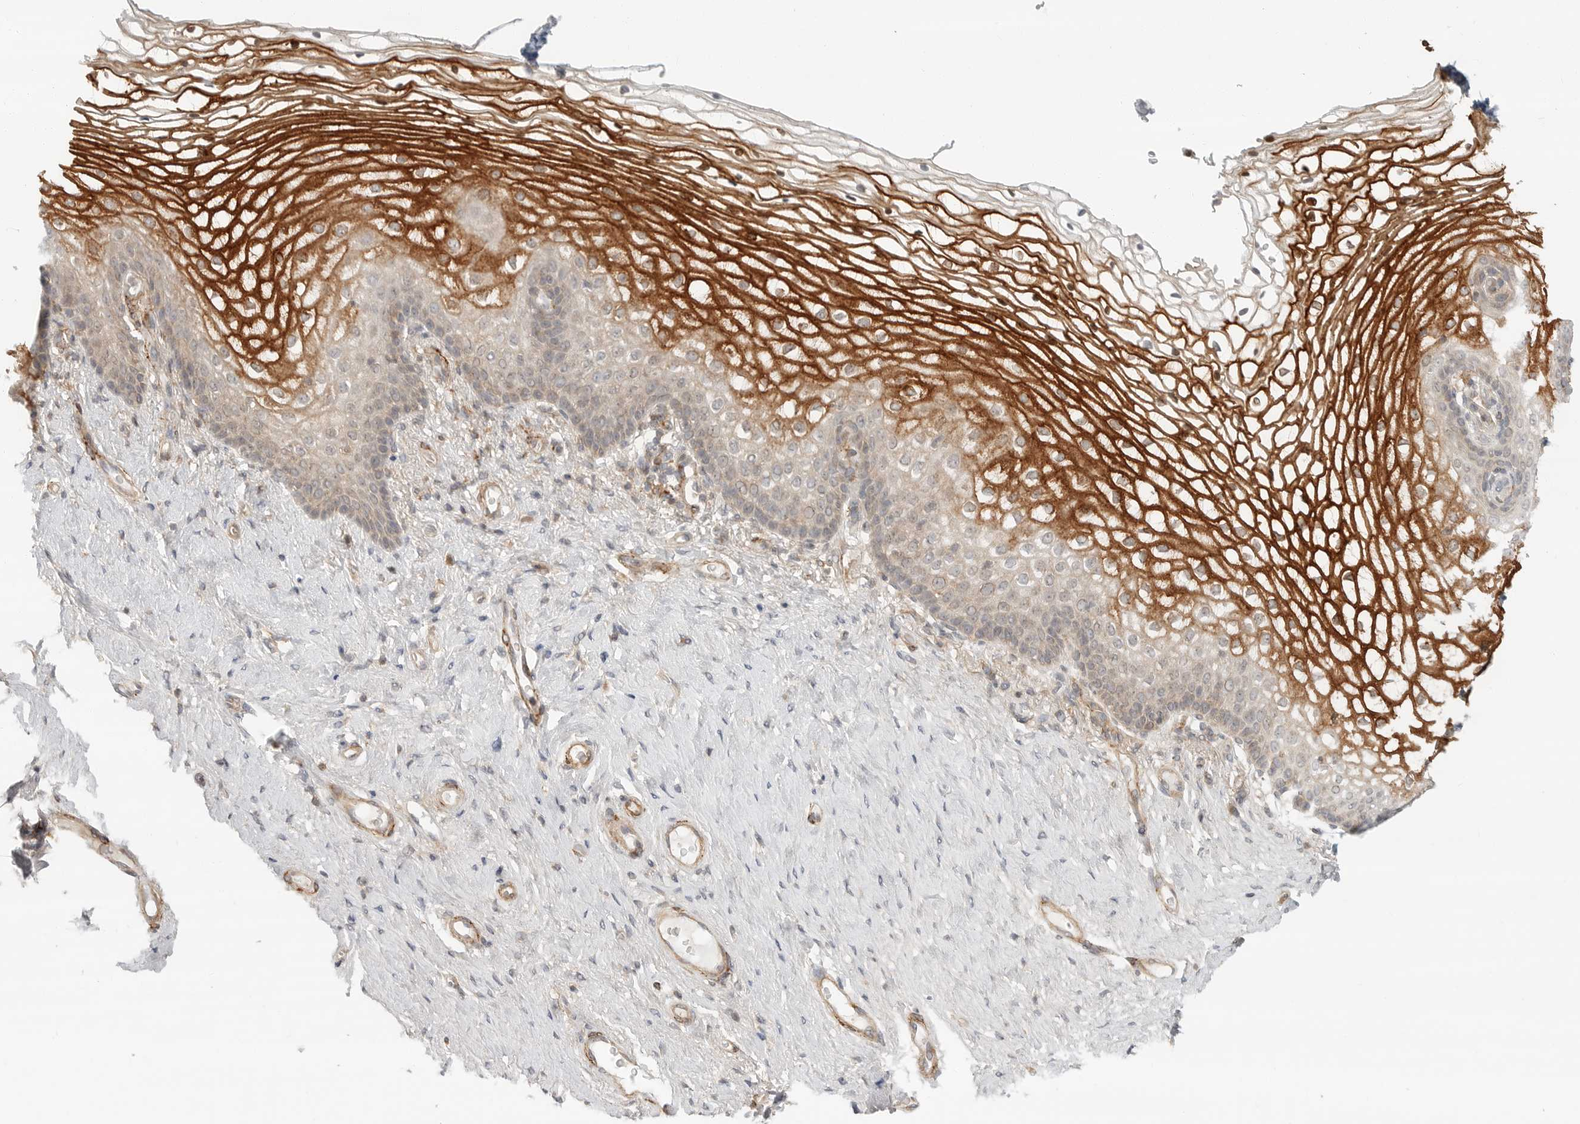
{"staining": {"intensity": "strong", "quantity": "25%-75%", "location": "cytoplasmic/membranous"}, "tissue": "vagina", "cell_type": "Squamous epithelial cells", "image_type": "normal", "snomed": [{"axis": "morphology", "description": "Normal tissue, NOS"}, {"axis": "topography", "description": "Vagina"}], "caption": "The immunohistochemical stain shows strong cytoplasmic/membranous expression in squamous epithelial cells of unremarkable vagina. The staining is performed using DAB brown chromogen to label protein expression. The nuclei are counter-stained blue using hematoxylin.", "gene": "C1QTNF1", "patient": {"sex": "female", "age": 60}}